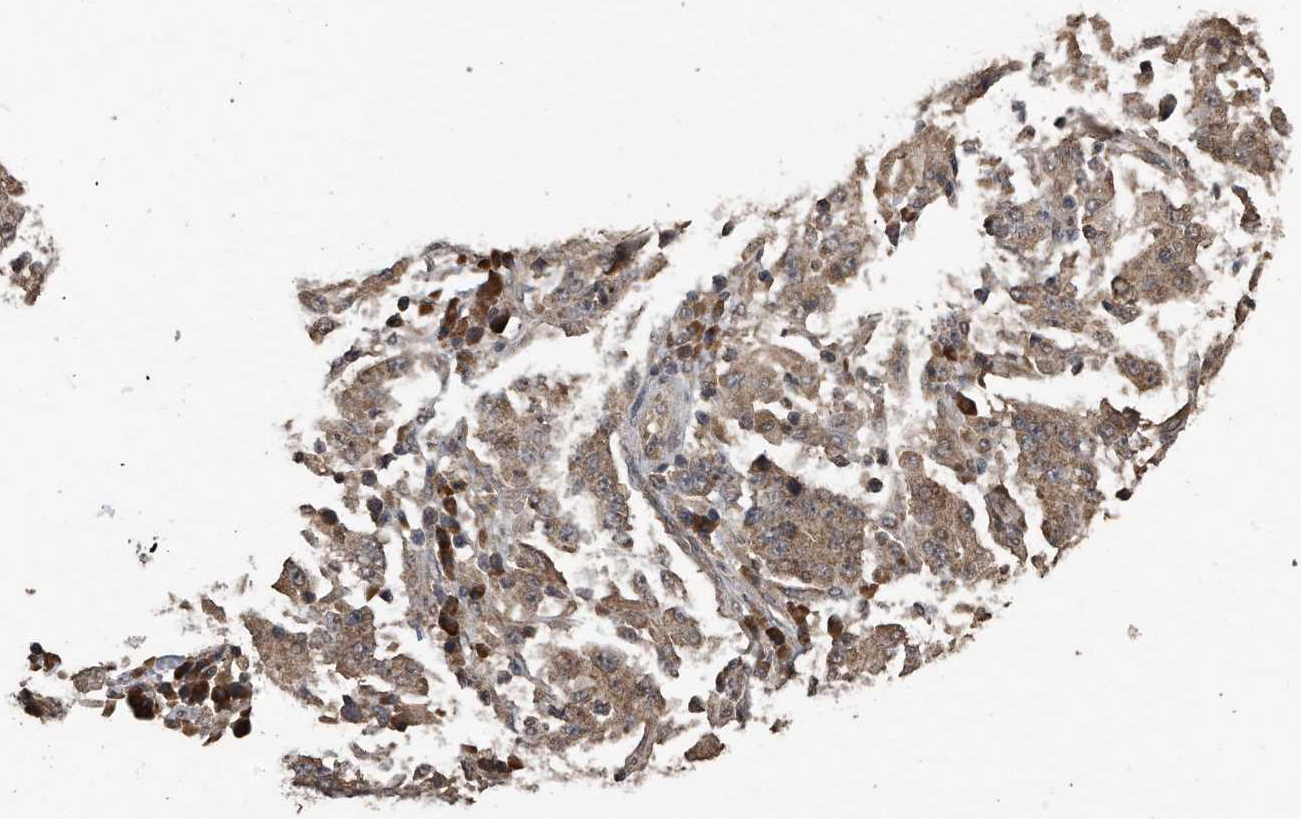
{"staining": {"intensity": "weak", "quantity": ">75%", "location": "cytoplasmic/membranous"}, "tissue": "stomach cancer", "cell_type": "Tumor cells", "image_type": "cancer", "snomed": [{"axis": "morphology", "description": "Normal tissue, NOS"}, {"axis": "morphology", "description": "Adenocarcinoma, NOS"}, {"axis": "topography", "description": "Stomach, upper"}, {"axis": "topography", "description": "Stomach"}], "caption": "Immunohistochemical staining of human stomach cancer shows weak cytoplasmic/membranous protein staining in about >75% of tumor cells.", "gene": "CRYZL1", "patient": {"sex": "male", "age": 59}}